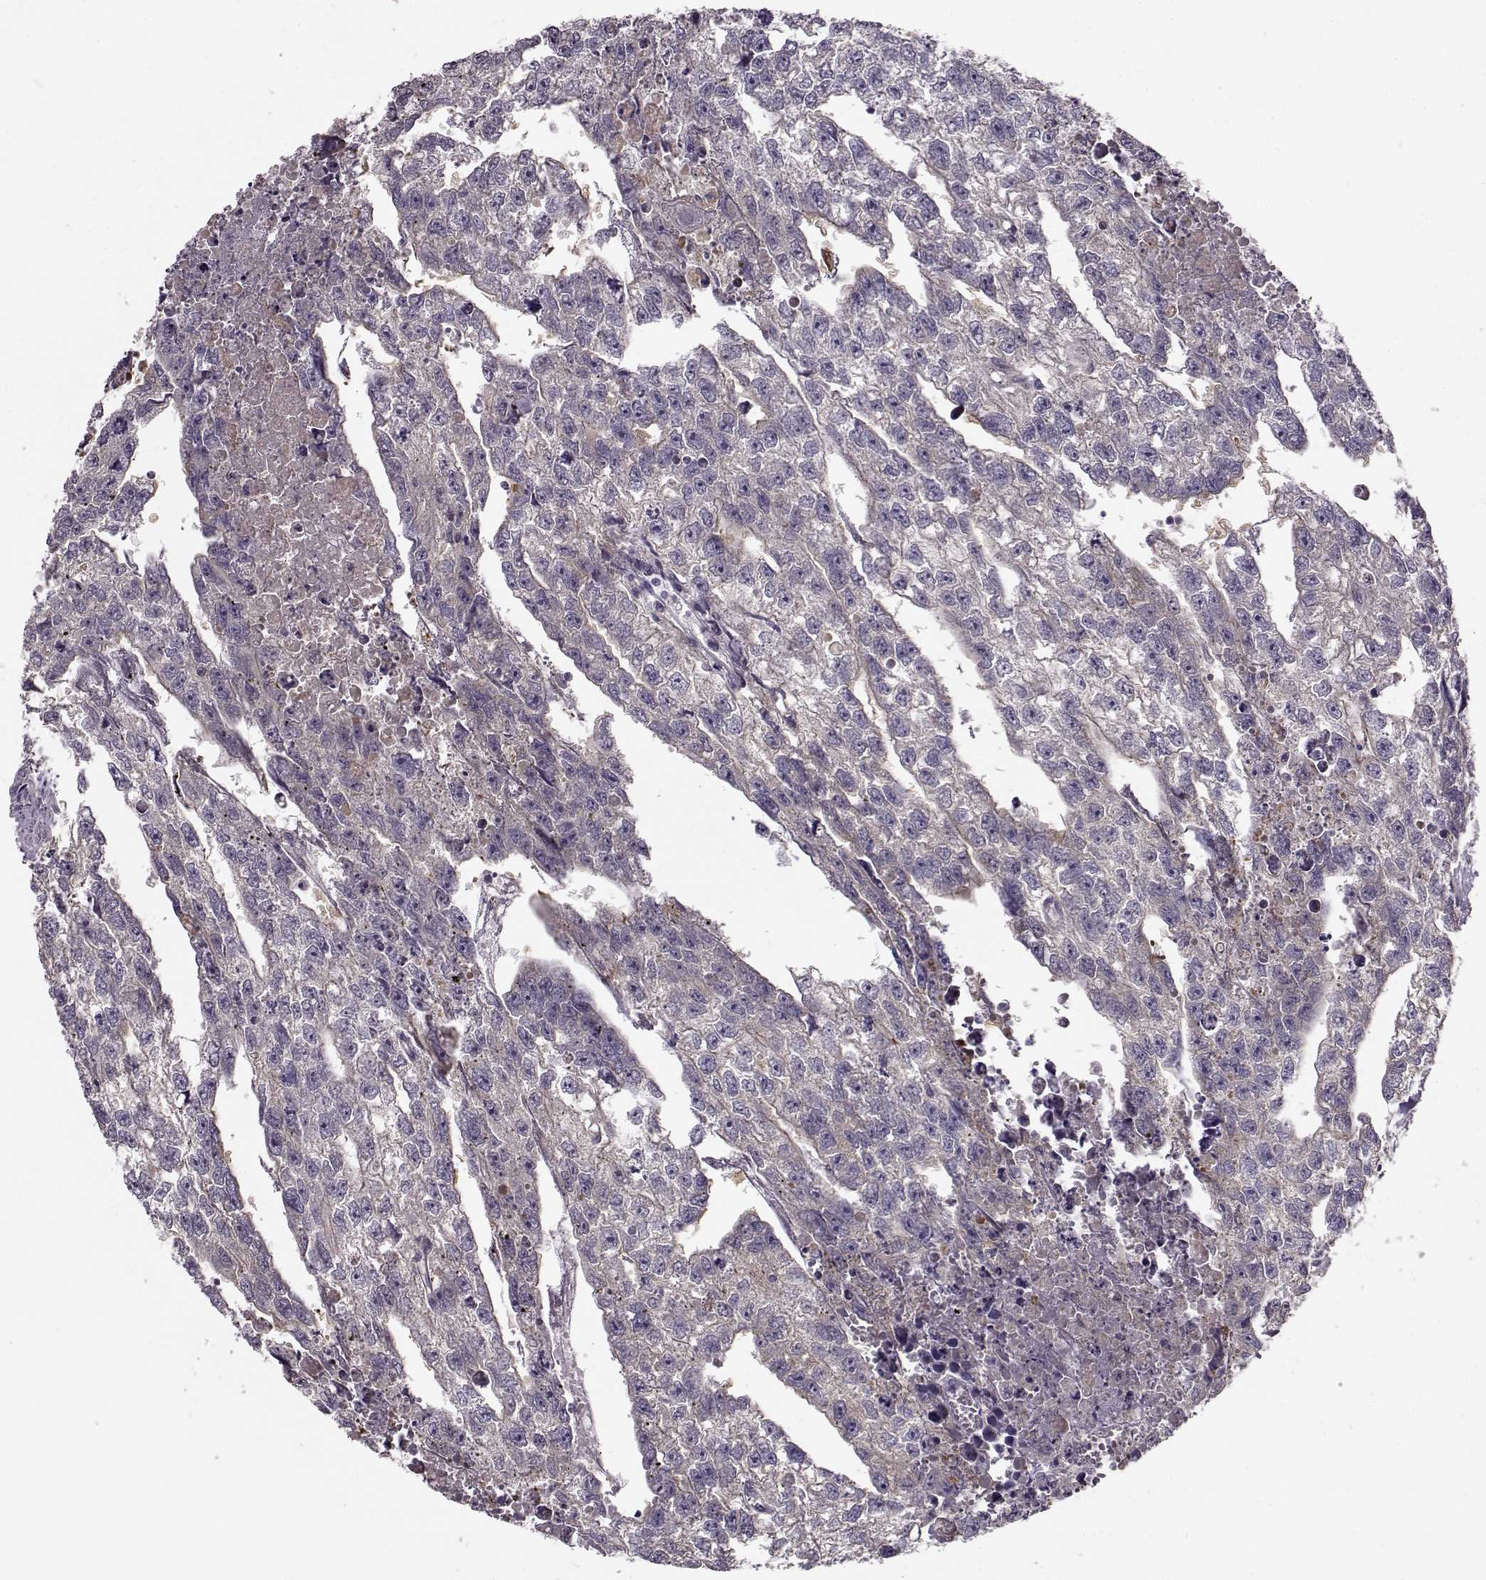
{"staining": {"intensity": "negative", "quantity": "none", "location": "none"}, "tissue": "testis cancer", "cell_type": "Tumor cells", "image_type": "cancer", "snomed": [{"axis": "morphology", "description": "Carcinoma, Embryonal, NOS"}, {"axis": "morphology", "description": "Teratoma, malignant, NOS"}, {"axis": "topography", "description": "Testis"}], "caption": "Immunohistochemistry (IHC) of human testis embryonal carcinoma exhibits no staining in tumor cells. The staining is performed using DAB brown chromogen with nuclei counter-stained in using hematoxylin.", "gene": "MTR", "patient": {"sex": "male", "age": 44}}